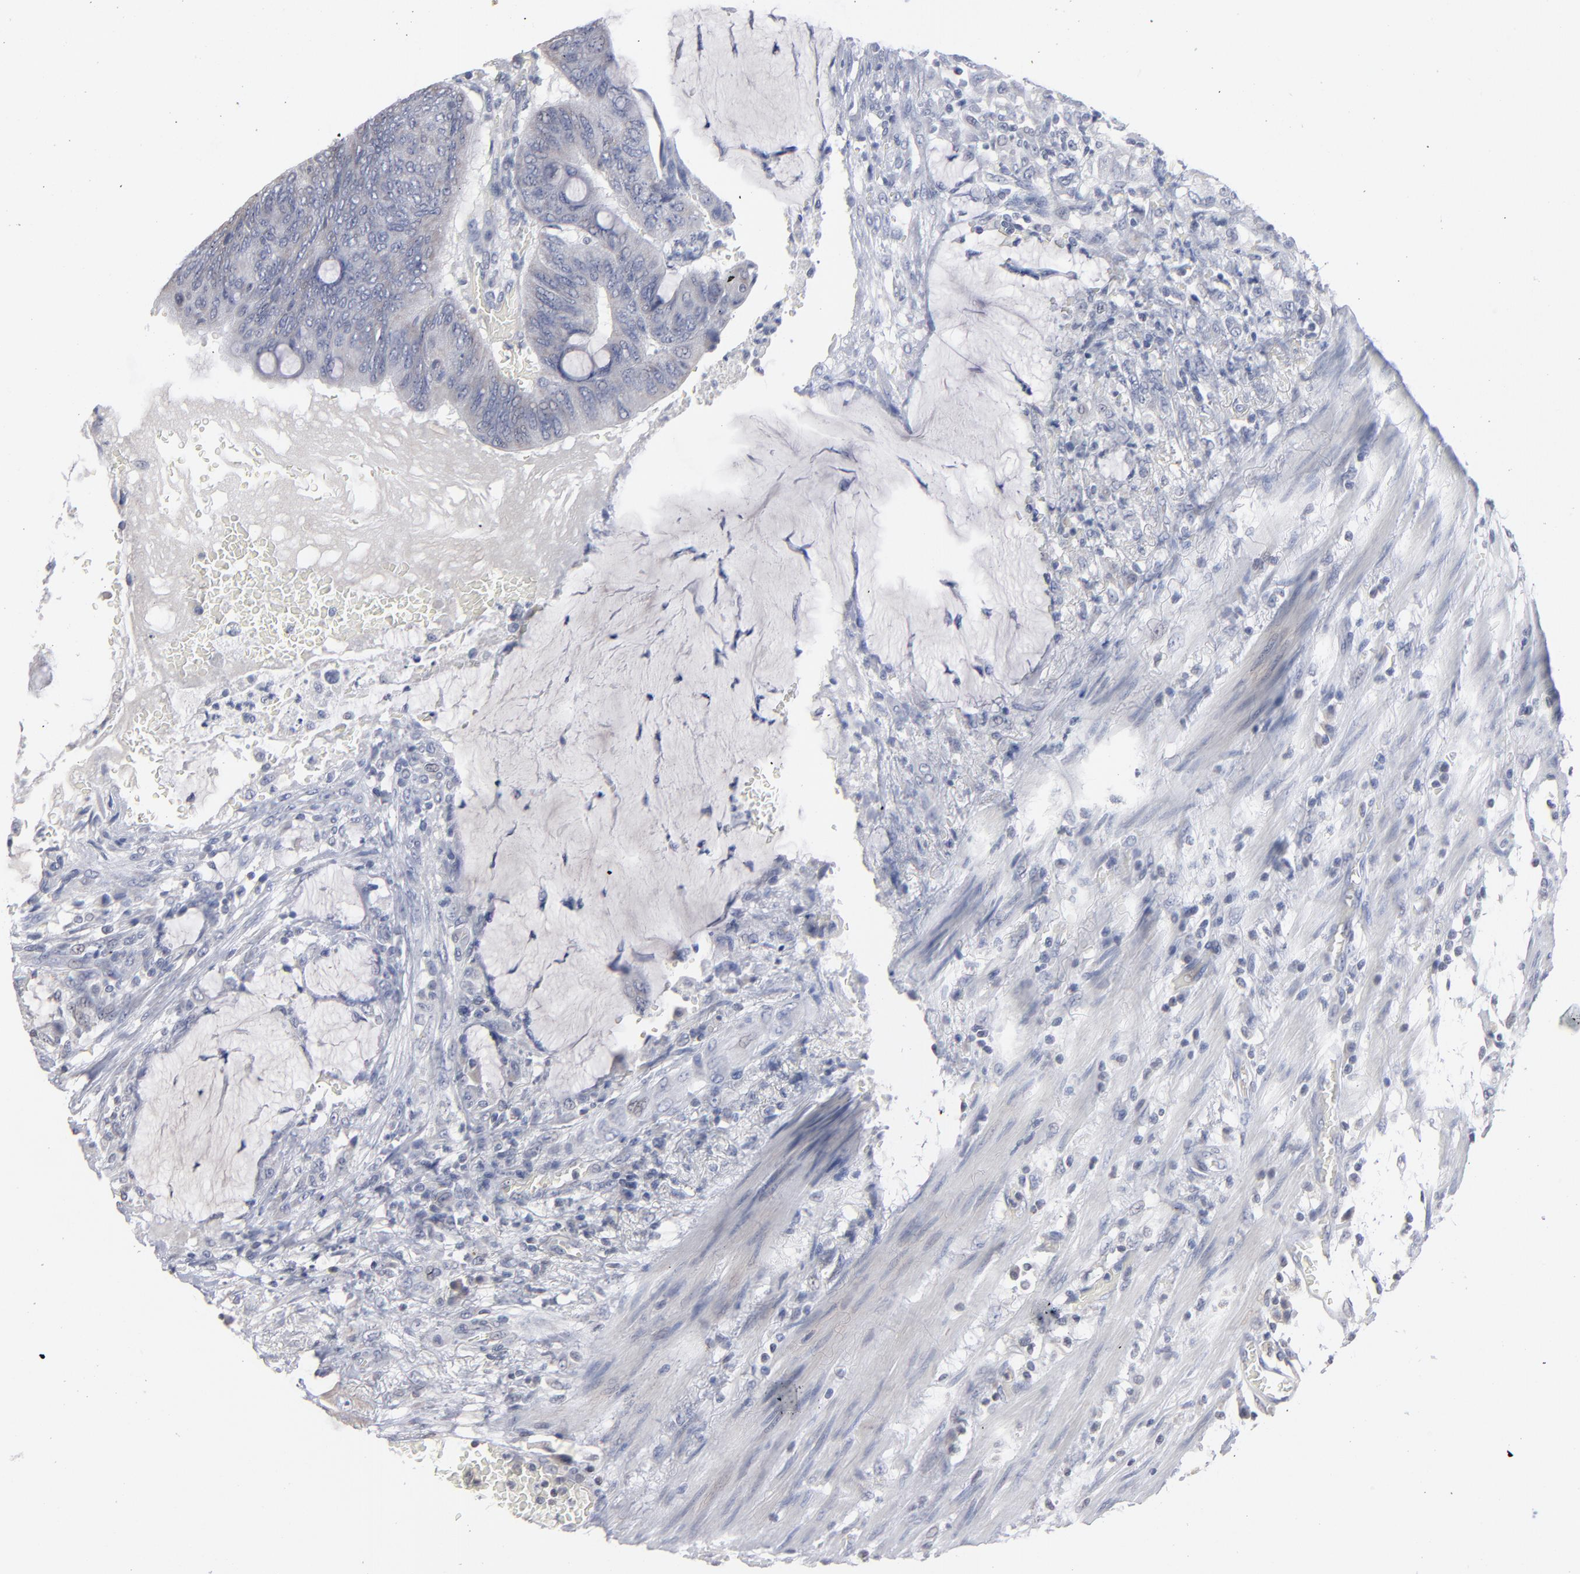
{"staining": {"intensity": "negative", "quantity": "none", "location": "none"}, "tissue": "colorectal cancer", "cell_type": "Tumor cells", "image_type": "cancer", "snomed": [{"axis": "morphology", "description": "Normal tissue, NOS"}, {"axis": "morphology", "description": "Adenocarcinoma, NOS"}, {"axis": "topography", "description": "Rectum"}], "caption": "The photomicrograph shows no staining of tumor cells in adenocarcinoma (colorectal).", "gene": "RPH3A", "patient": {"sex": "male", "age": 92}}